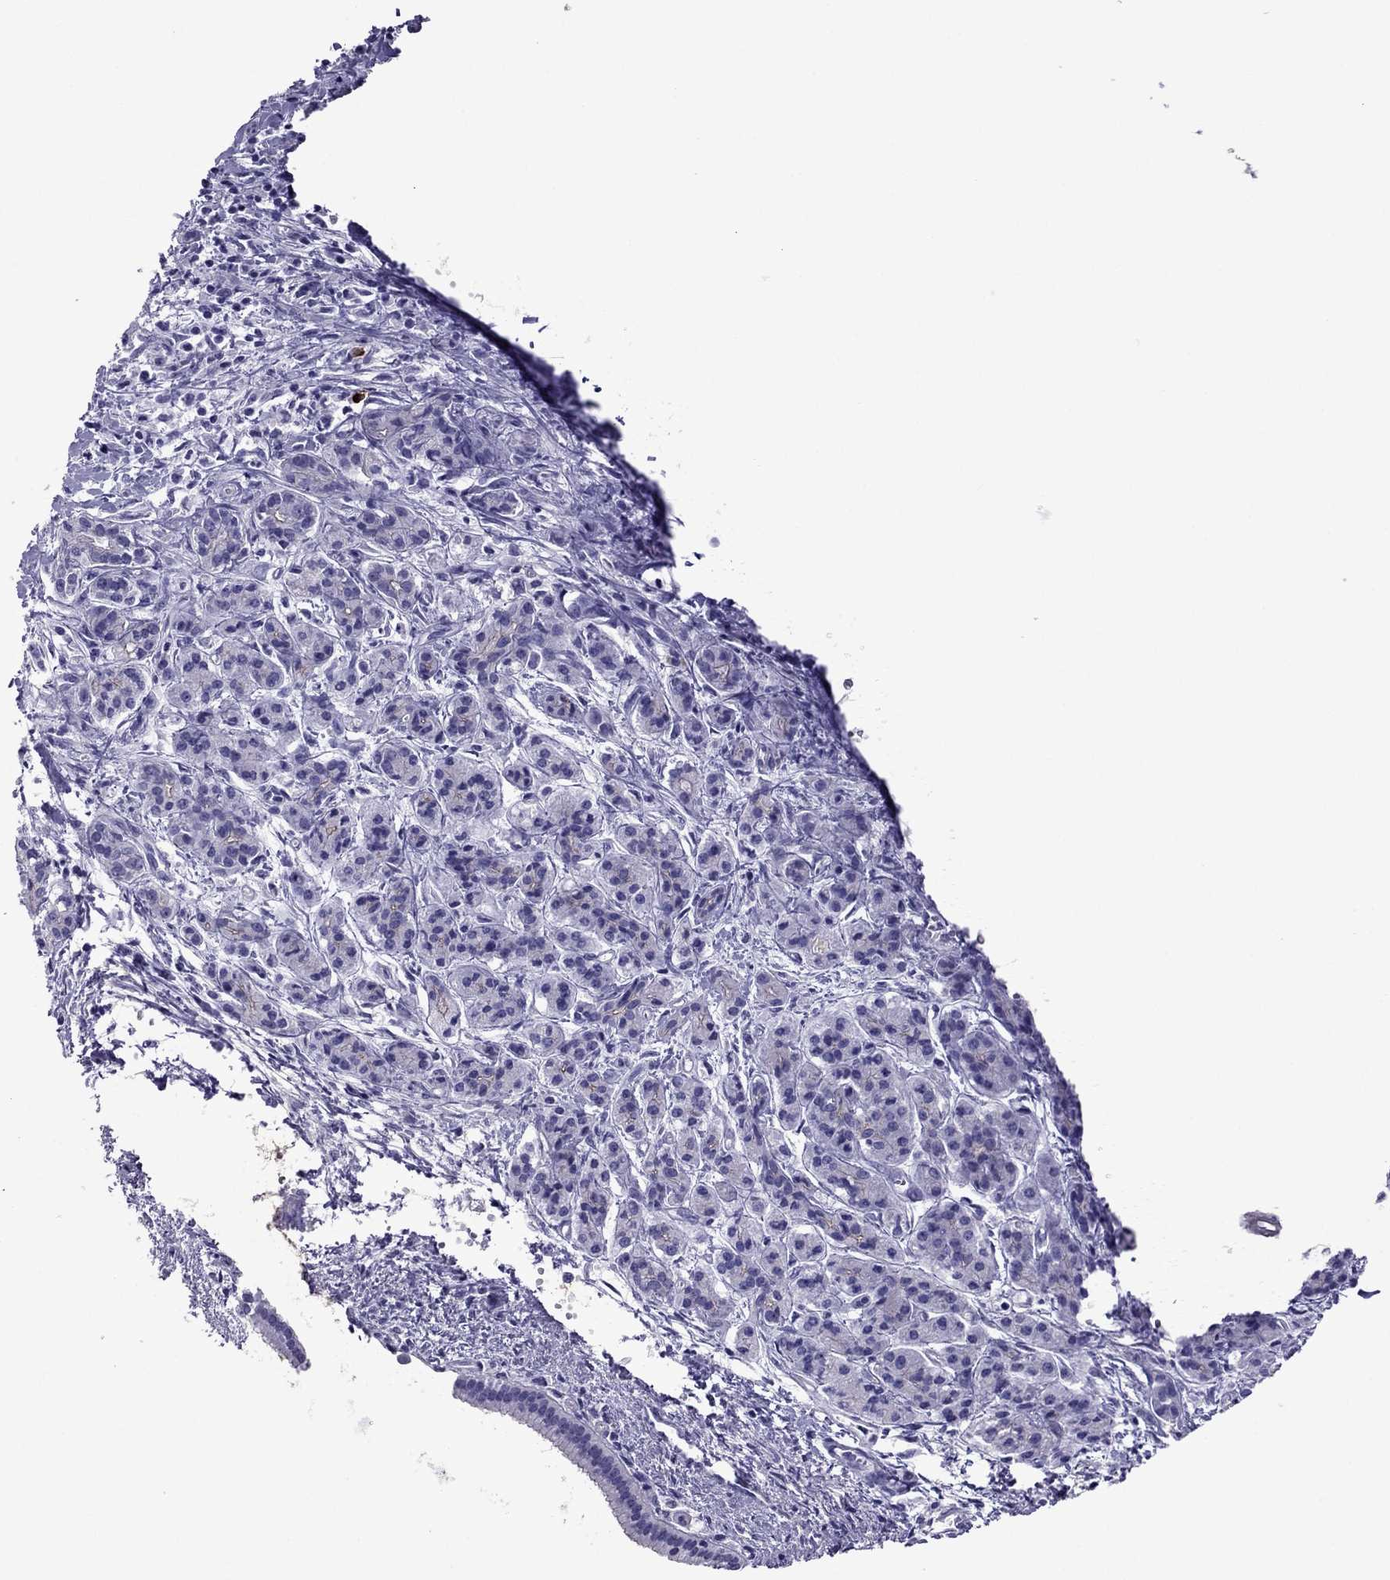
{"staining": {"intensity": "negative", "quantity": "none", "location": "none"}, "tissue": "pancreatic cancer", "cell_type": "Tumor cells", "image_type": "cancer", "snomed": [{"axis": "morphology", "description": "Adenocarcinoma, NOS"}, {"axis": "topography", "description": "Pancreas"}], "caption": "Immunohistochemical staining of pancreatic cancer displays no significant expression in tumor cells.", "gene": "MYL11", "patient": {"sex": "male", "age": 48}}